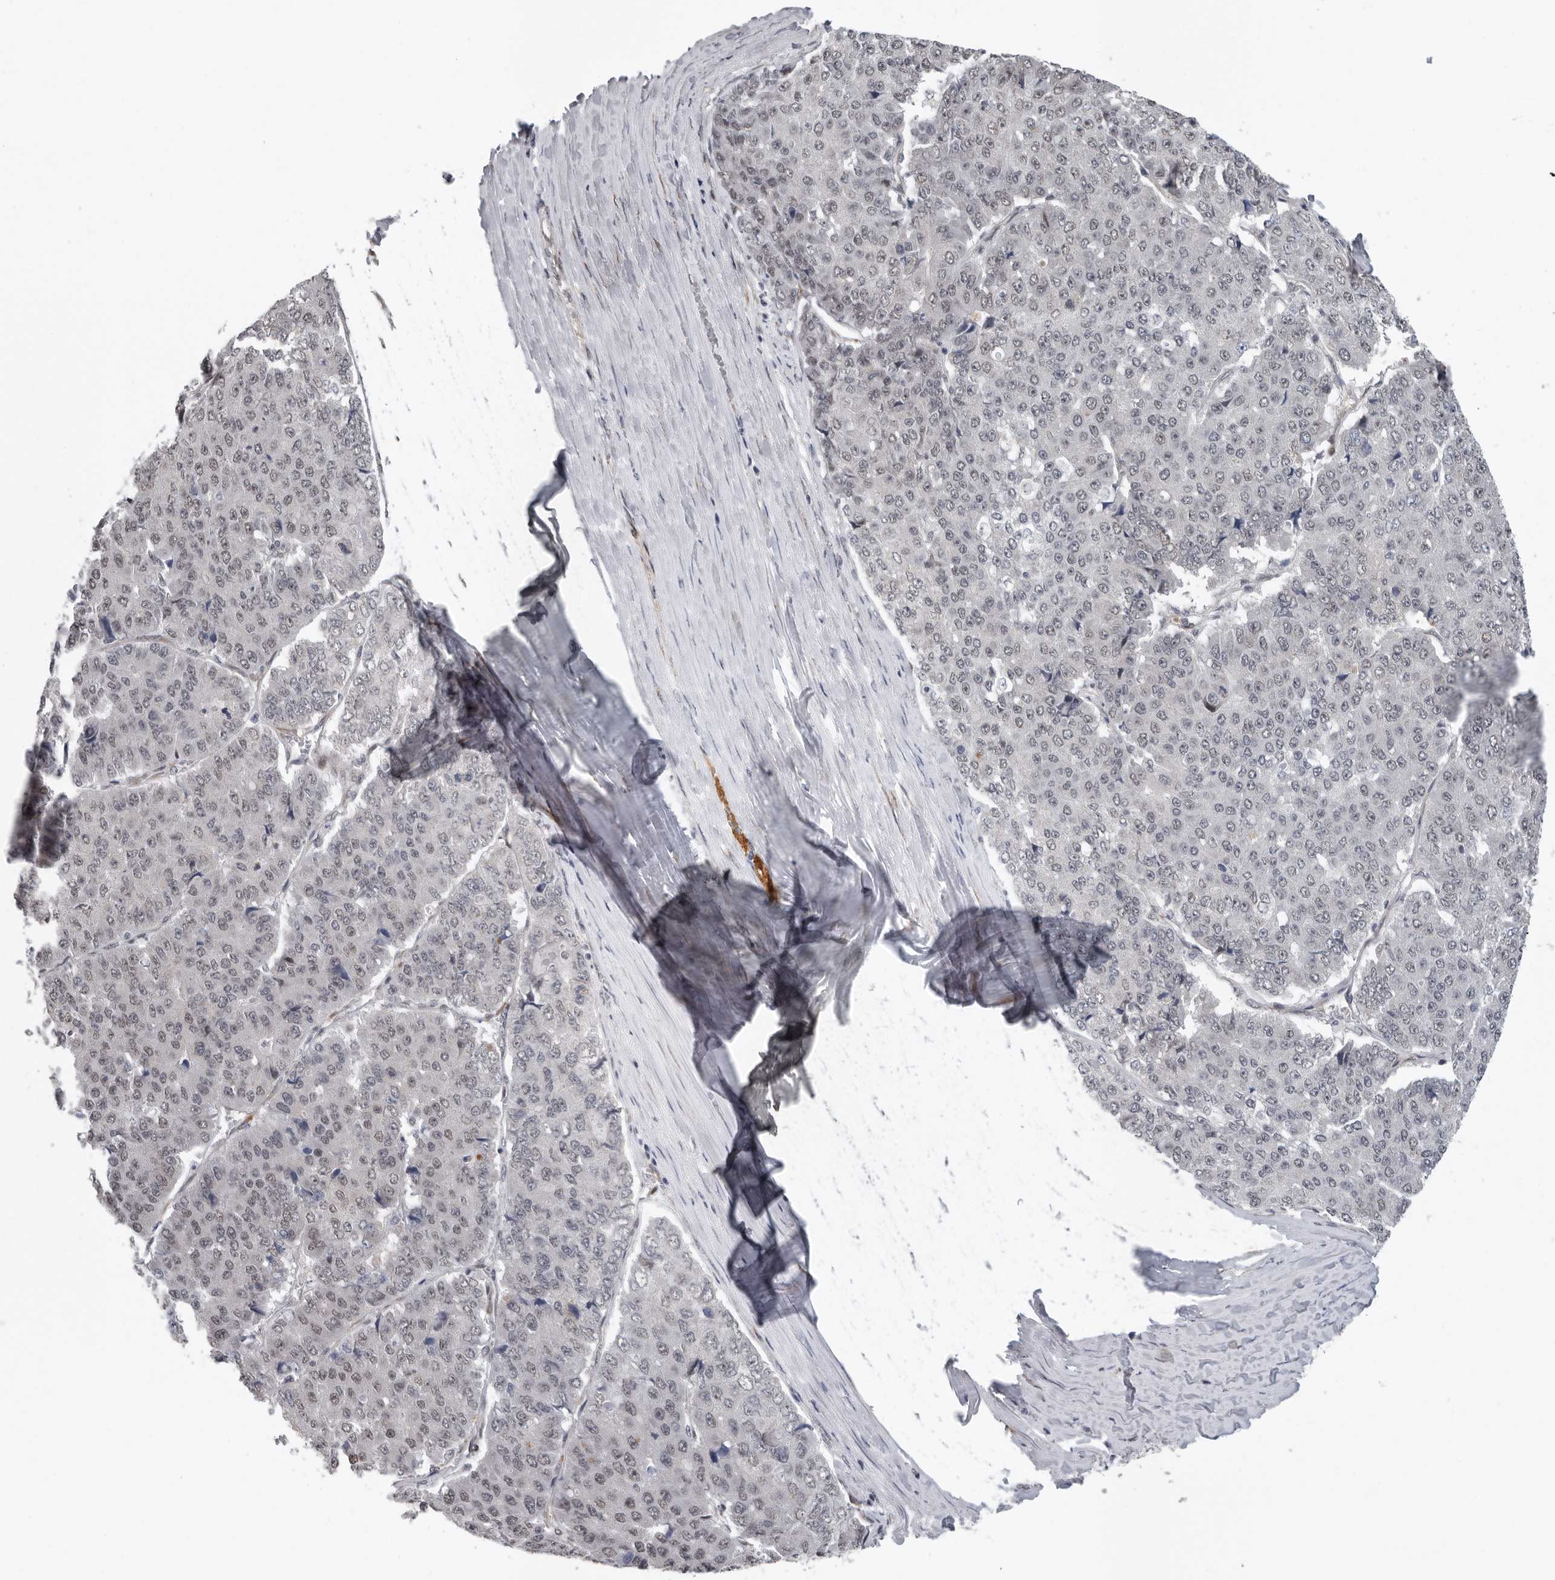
{"staining": {"intensity": "negative", "quantity": "none", "location": "none"}, "tissue": "pancreatic cancer", "cell_type": "Tumor cells", "image_type": "cancer", "snomed": [{"axis": "morphology", "description": "Adenocarcinoma, NOS"}, {"axis": "topography", "description": "Pancreas"}], "caption": "A micrograph of human pancreatic cancer (adenocarcinoma) is negative for staining in tumor cells. (DAB IHC with hematoxylin counter stain).", "gene": "RALGPS2", "patient": {"sex": "male", "age": 50}}